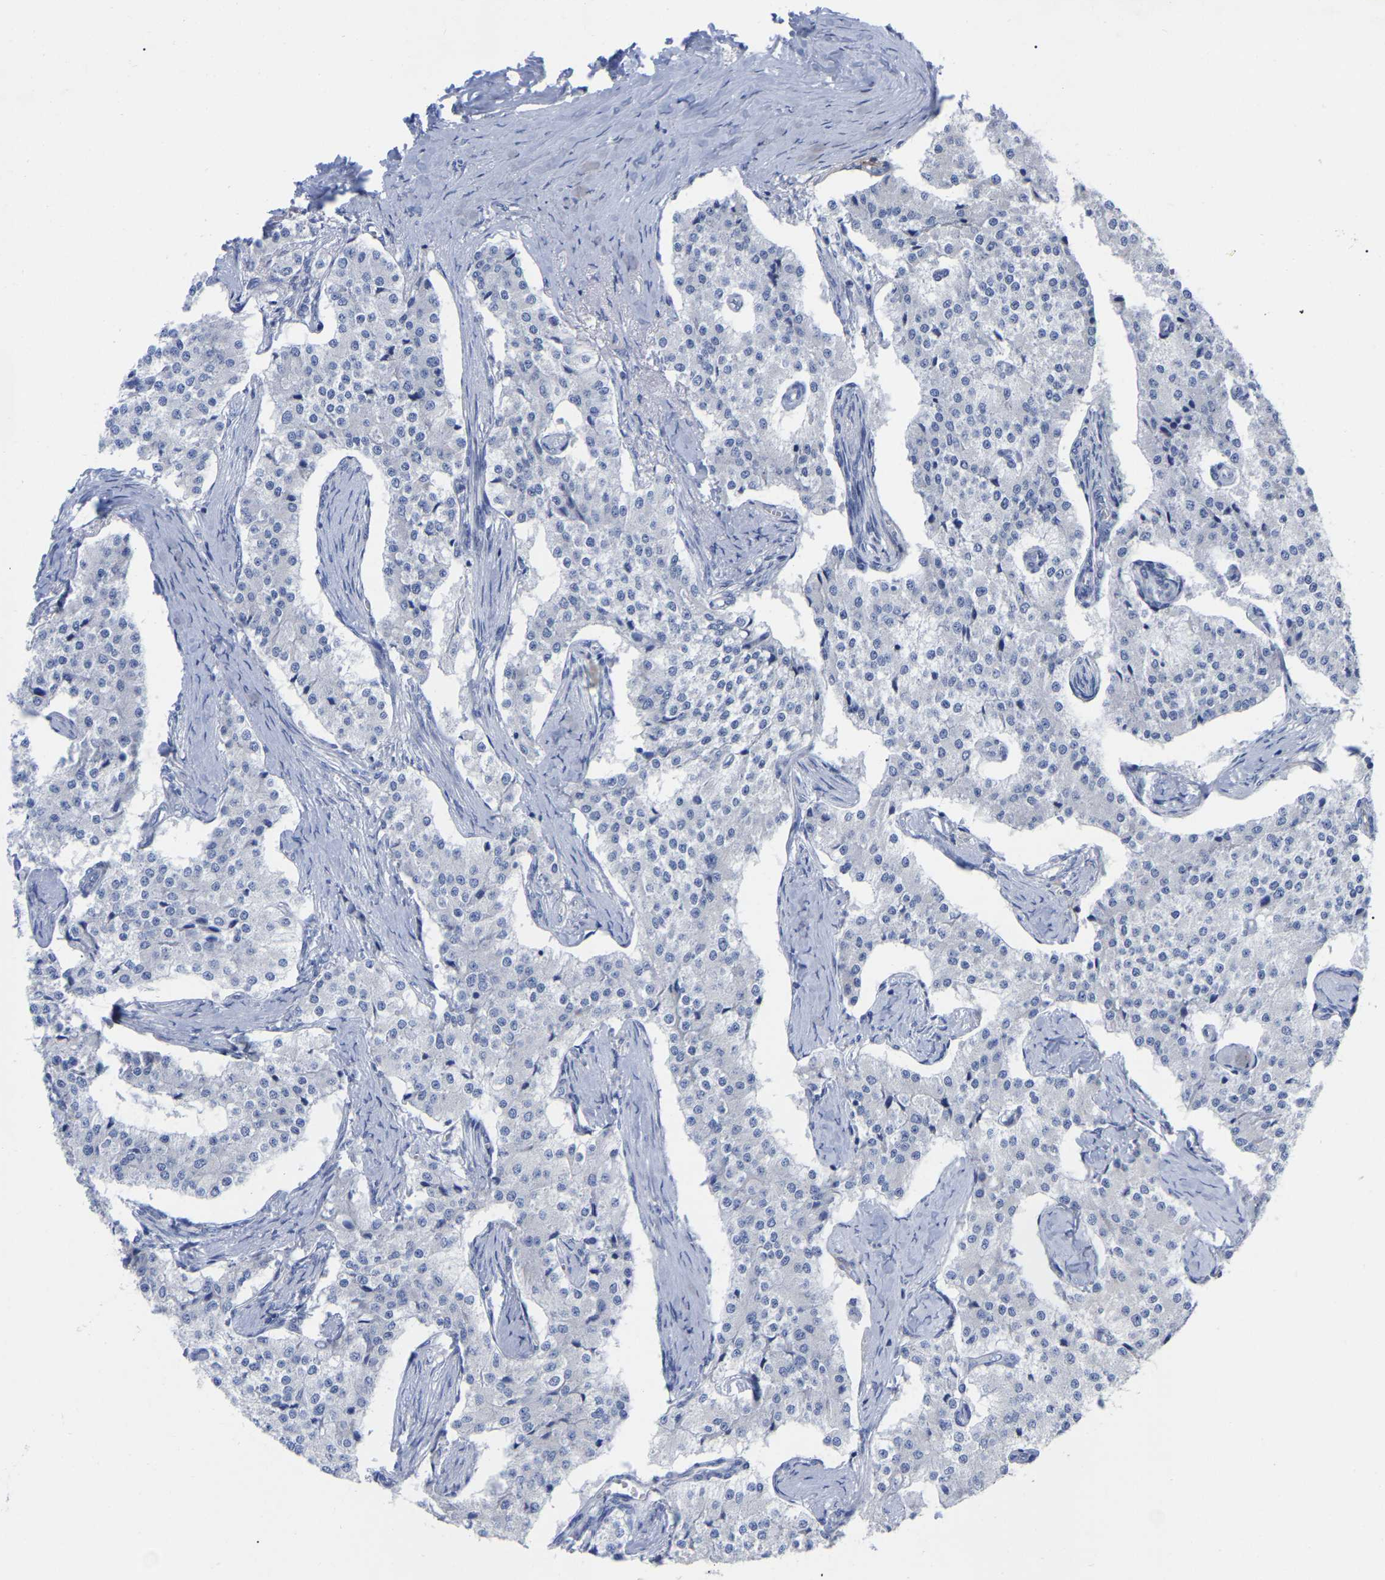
{"staining": {"intensity": "negative", "quantity": "none", "location": "none"}, "tissue": "carcinoid", "cell_type": "Tumor cells", "image_type": "cancer", "snomed": [{"axis": "morphology", "description": "Carcinoid, malignant, NOS"}, {"axis": "topography", "description": "Colon"}], "caption": "Carcinoid was stained to show a protein in brown. There is no significant positivity in tumor cells.", "gene": "HAPLN1", "patient": {"sex": "female", "age": 52}}